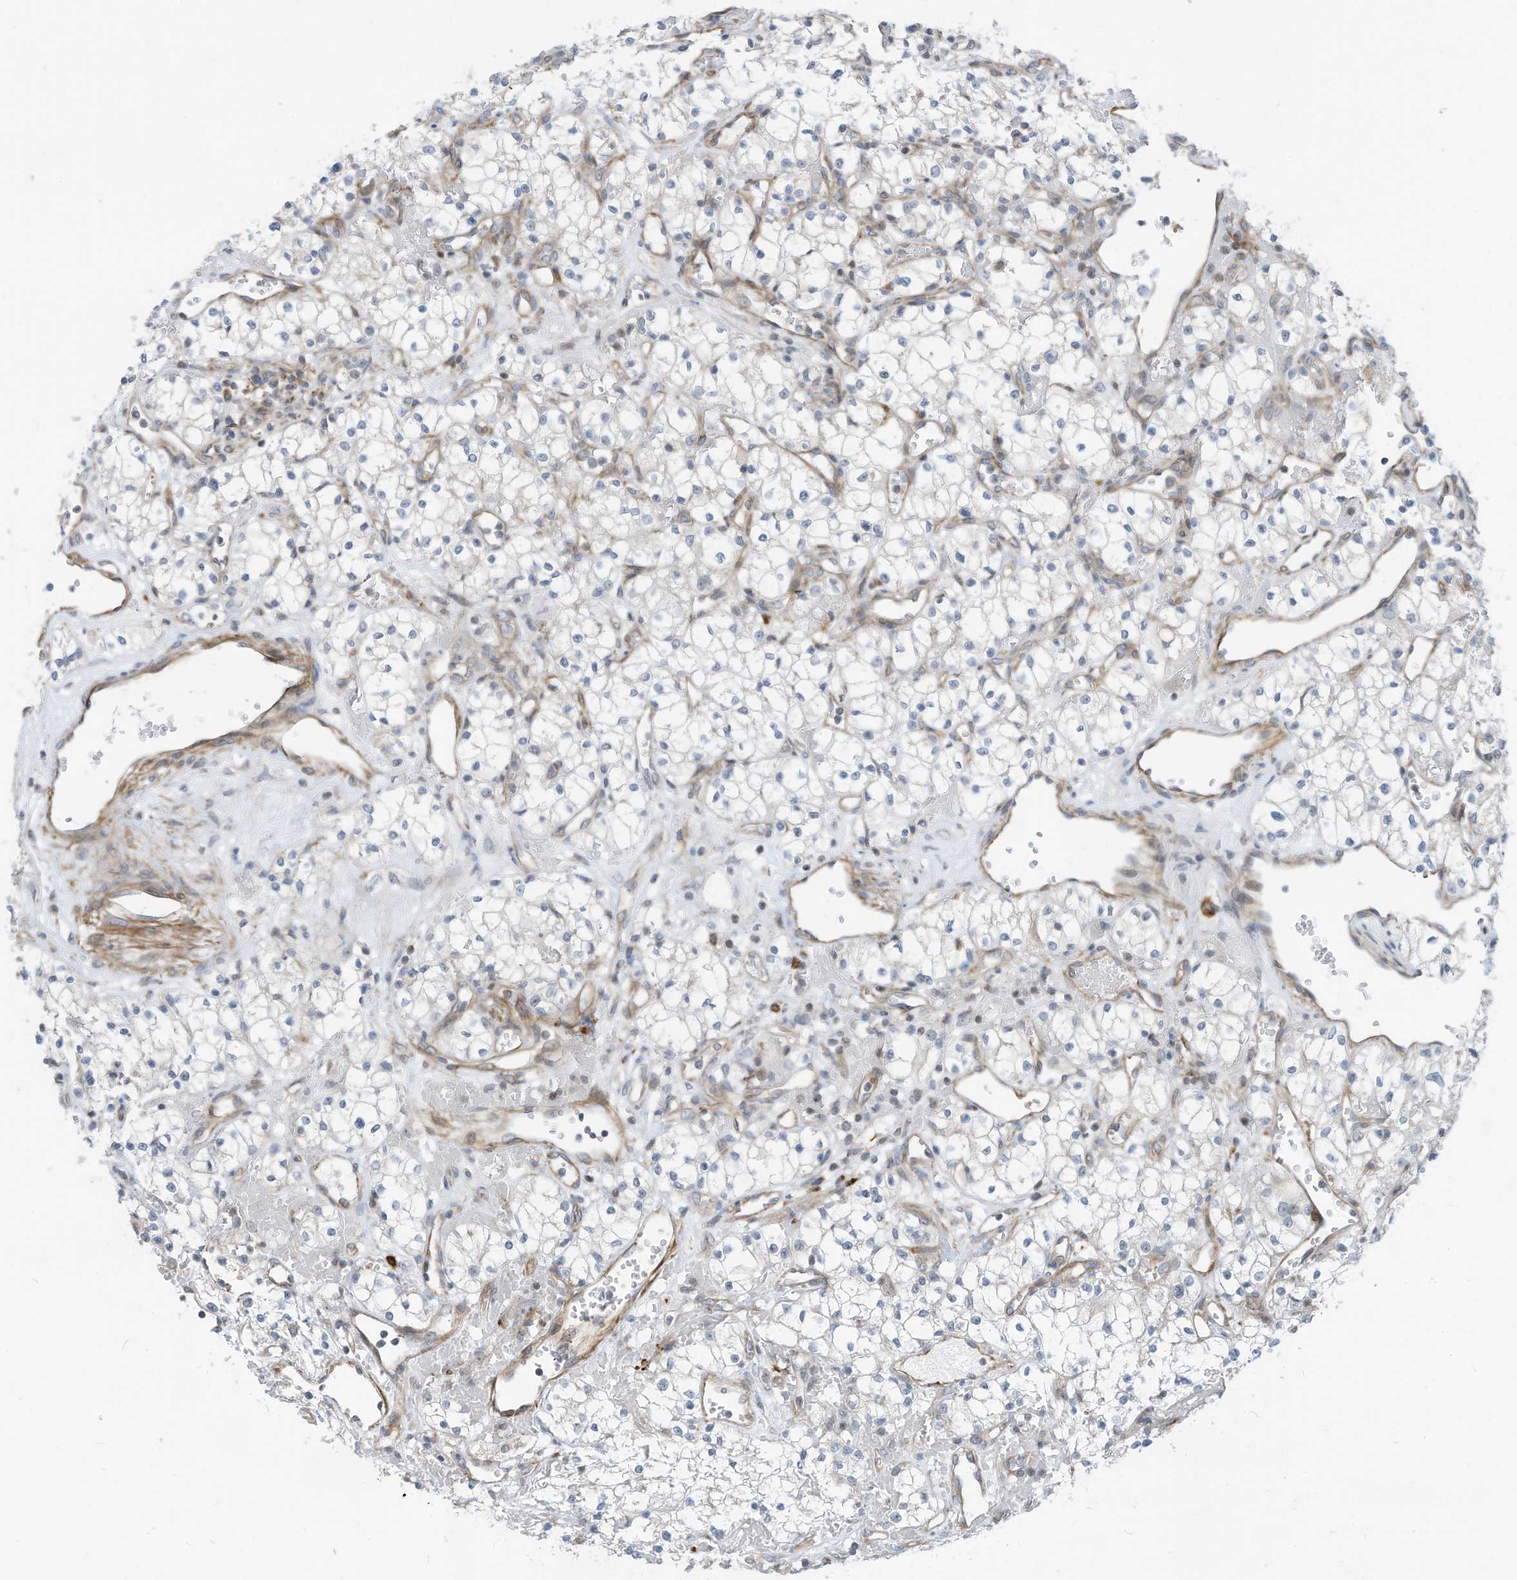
{"staining": {"intensity": "negative", "quantity": "none", "location": "none"}, "tissue": "renal cancer", "cell_type": "Tumor cells", "image_type": "cancer", "snomed": [{"axis": "morphology", "description": "Adenocarcinoma, NOS"}, {"axis": "topography", "description": "Kidney"}], "caption": "DAB (3,3'-diaminobenzidine) immunohistochemical staining of adenocarcinoma (renal) reveals no significant positivity in tumor cells.", "gene": "GPATCH3", "patient": {"sex": "male", "age": 59}}